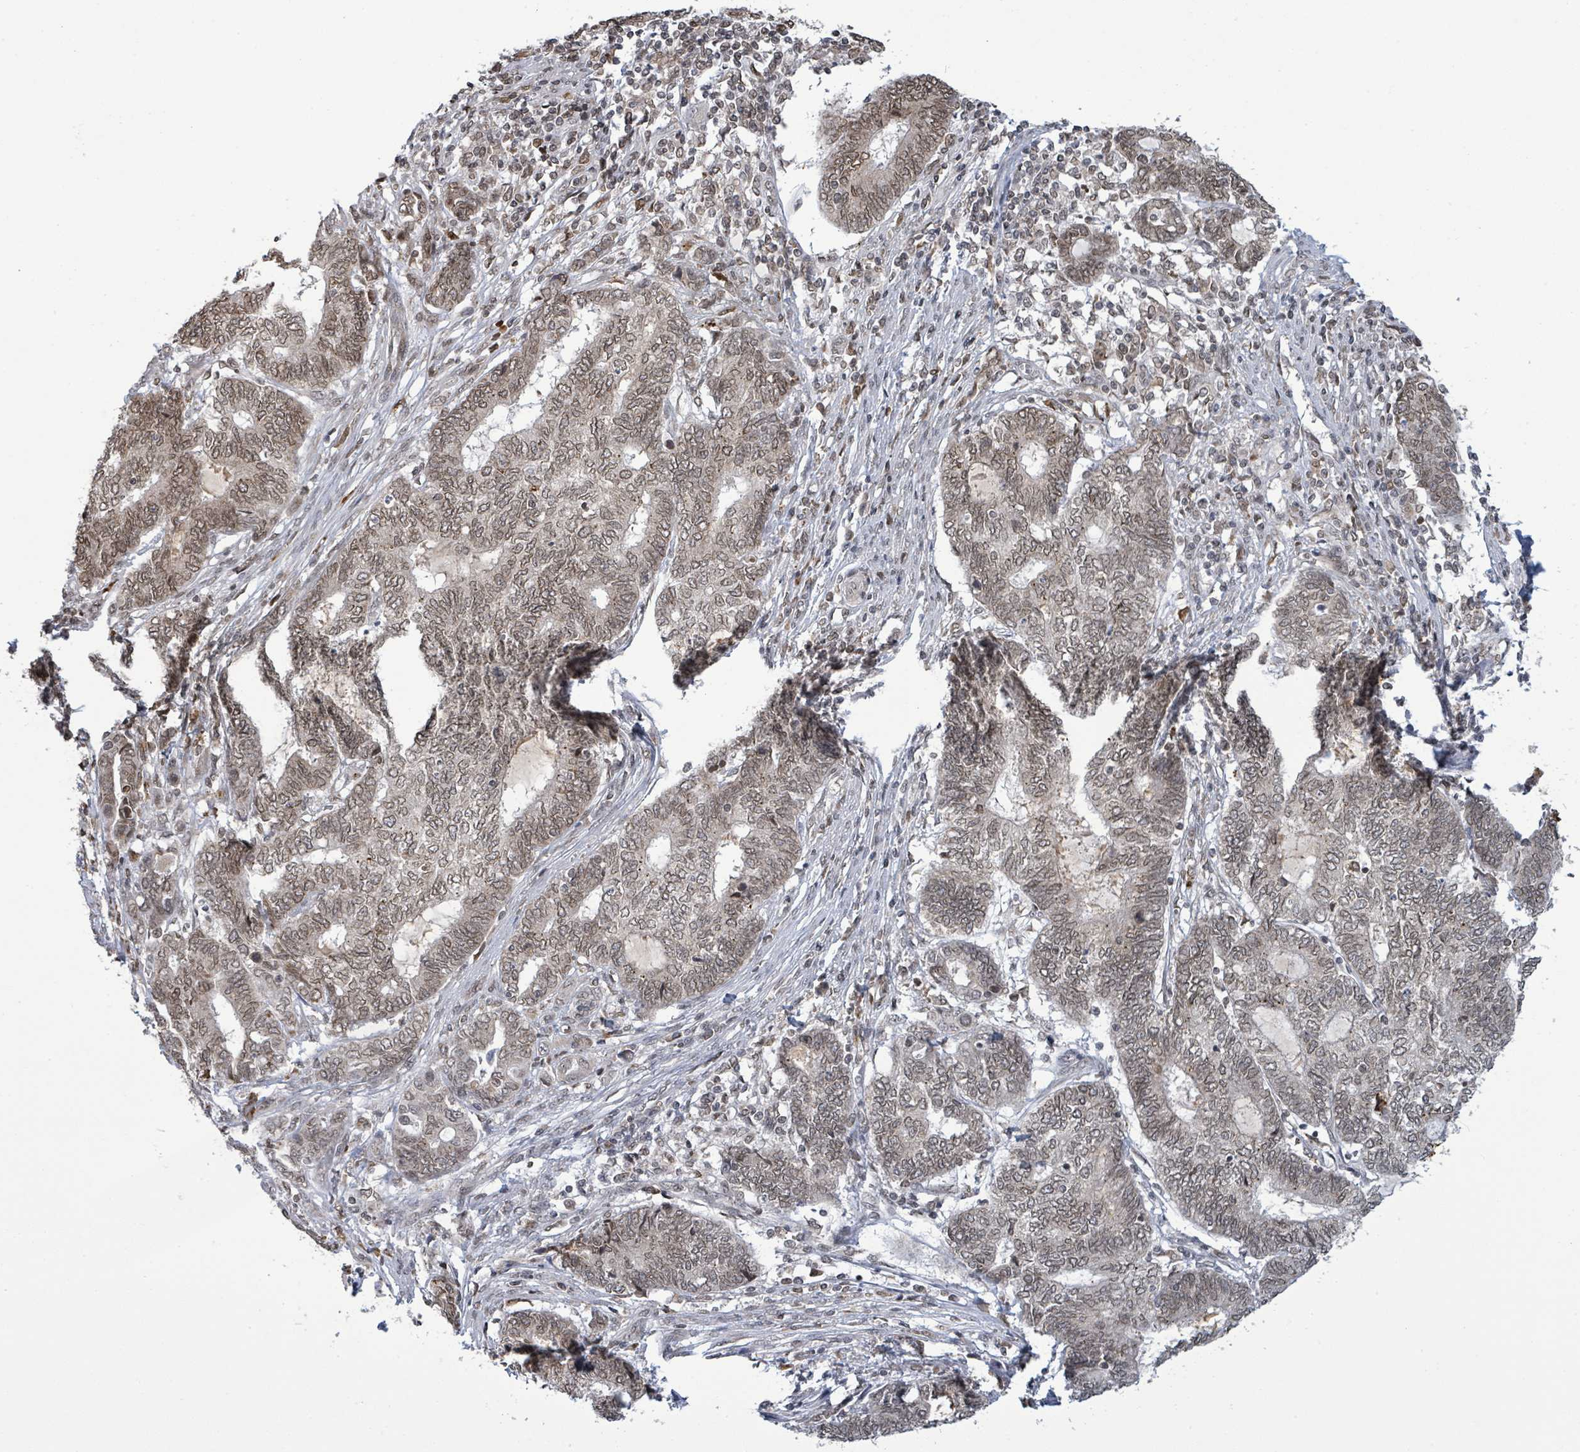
{"staining": {"intensity": "moderate", "quantity": ">75%", "location": "nuclear"}, "tissue": "endometrial cancer", "cell_type": "Tumor cells", "image_type": "cancer", "snomed": [{"axis": "morphology", "description": "Adenocarcinoma, NOS"}, {"axis": "topography", "description": "Uterus"}, {"axis": "topography", "description": "Endometrium"}], "caption": "Moderate nuclear expression for a protein is appreciated in approximately >75% of tumor cells of endometrial adenocarcinoma using immunohistochemistry (IHC).", "gene": "SBF2", "patient": {"sex": "female", "age": 70}}